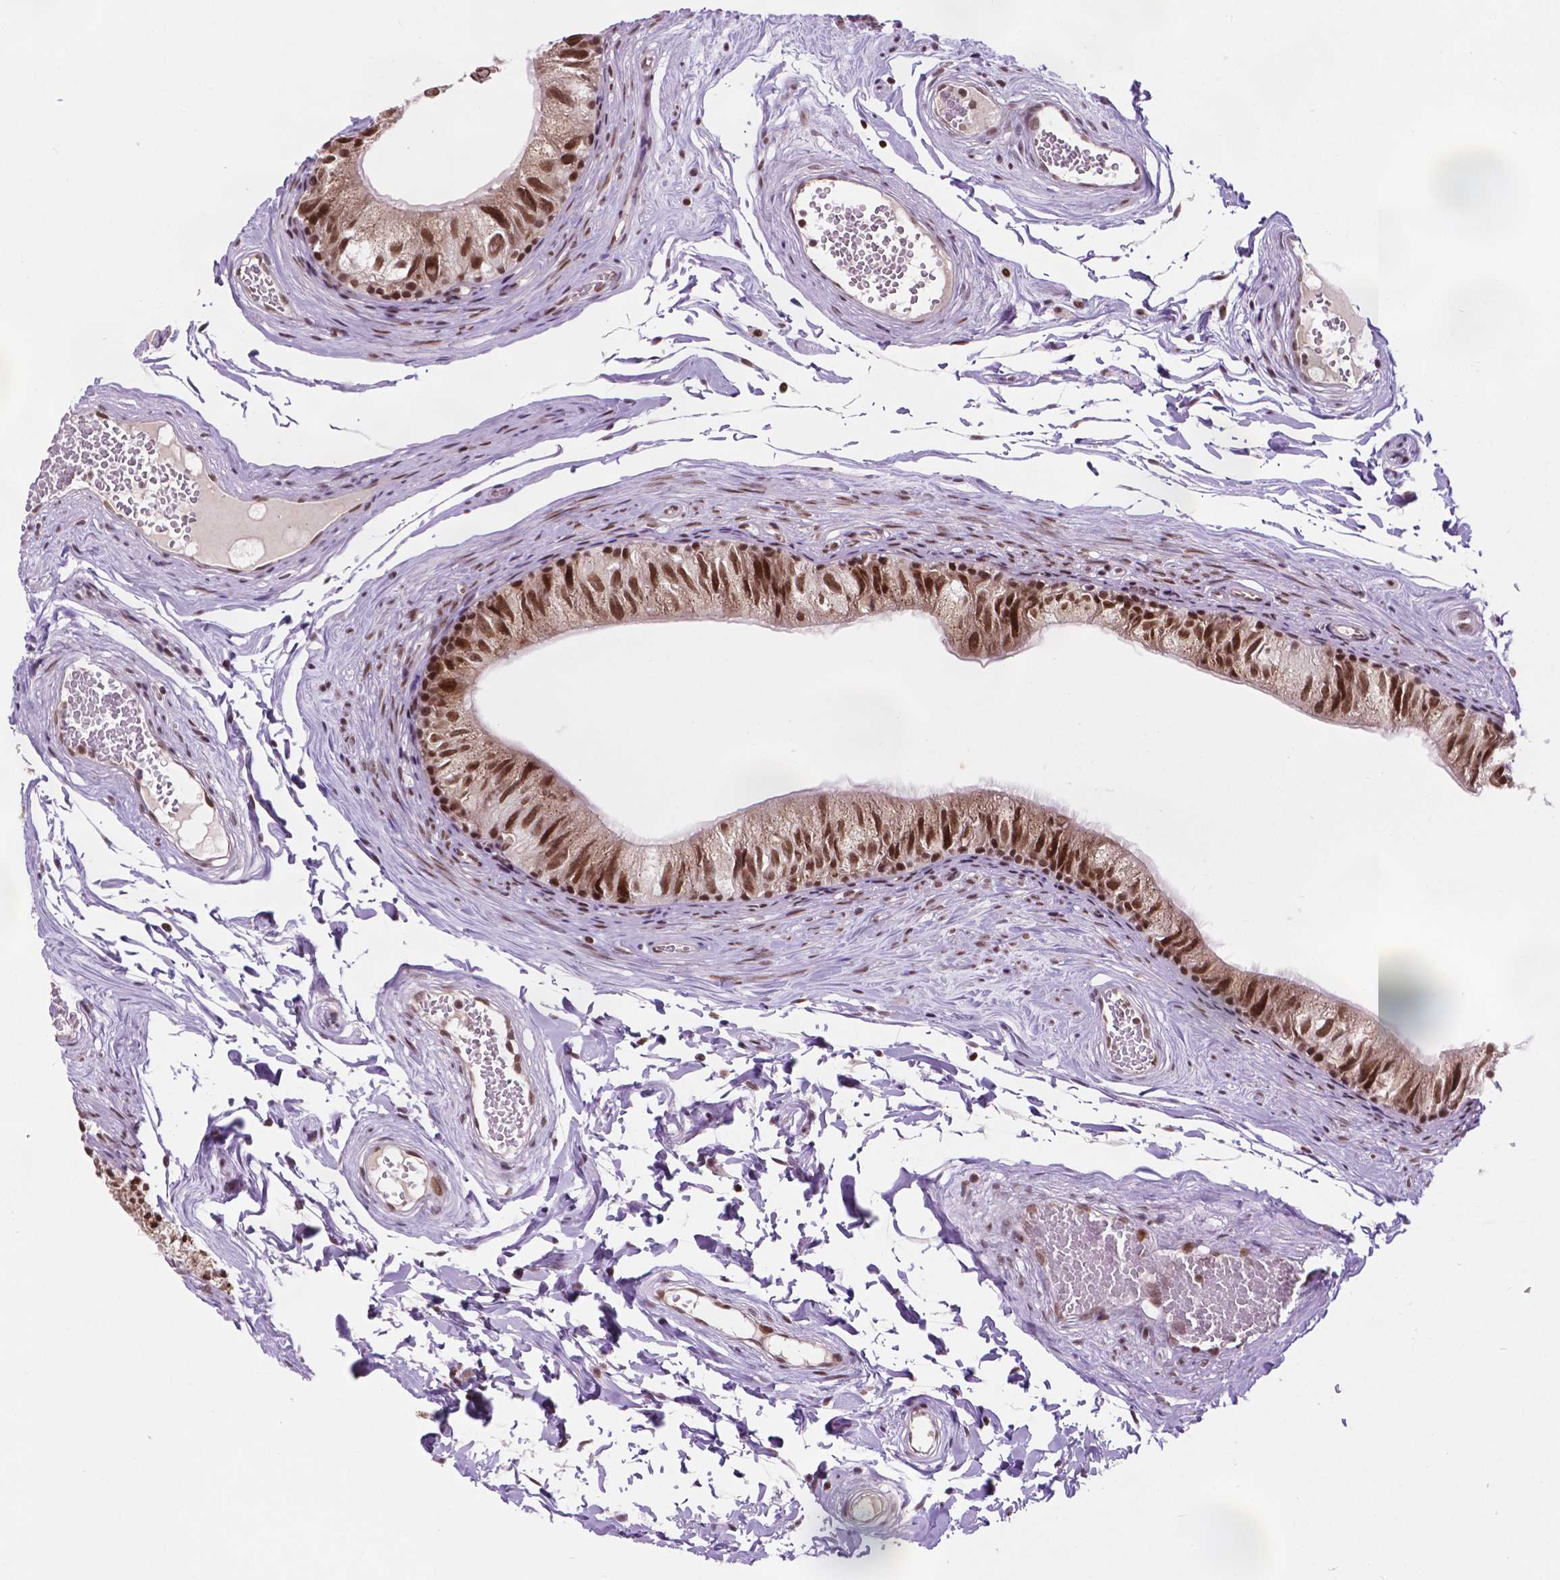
{"staining": {"intensity": "moderate", "quantity": ">75%", "location": "nuclear"}, "tissue": "epididymis", "cell_type": "Glandular cells", "image_type": "normal", "snomed": [{"axis": "morphology", "description": "Normal tissue, NOS"}, {"axis": "topography", "description": "Epididymis"}], "caption": "Moderate nuclear positivity for a protein is appreciated in approximately >75% of glandular cells of unremarkable epididymis using immunohistochemistry (IHC).", "gene": "PER2", "patient": {"sex": "male", "age": 45}}